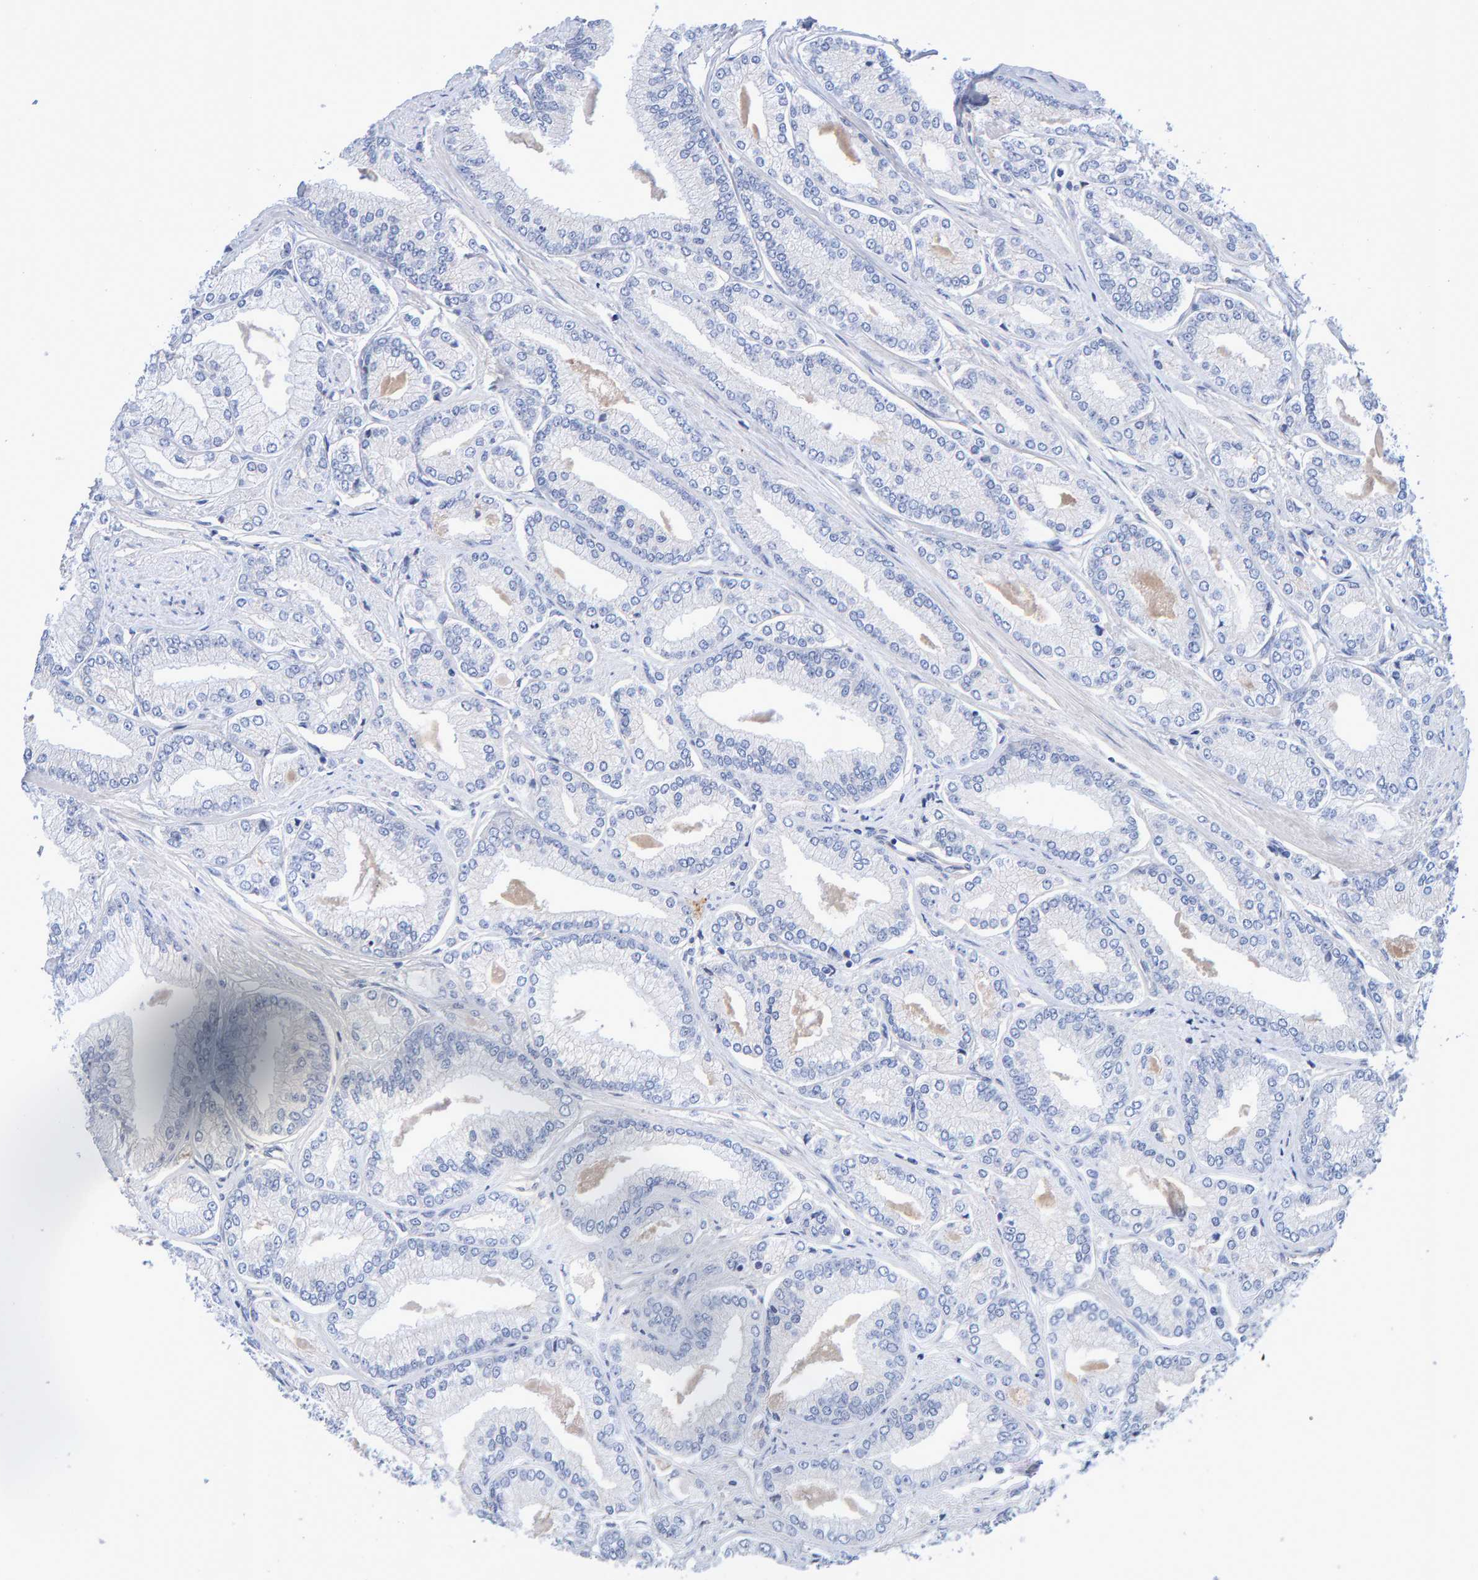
{"staining": {"intensity": "negative", "quantity": "none", "location": "none"}, "tissue": "prostate cancer", "cell_type": "Tumor cells", "image_type": "cancer", "snomed": [{"axis": "morphology", "description": "Adenocarcinoma, Low grade"}, {"axis": "topography", "description": "Prostate"}], "caption": "Tumor cells are negative for protein expression in human prostate adenocarcinoma (low-grade).", "gene": "EFR3A", "patient": {"sex": "male", "age": 52}}